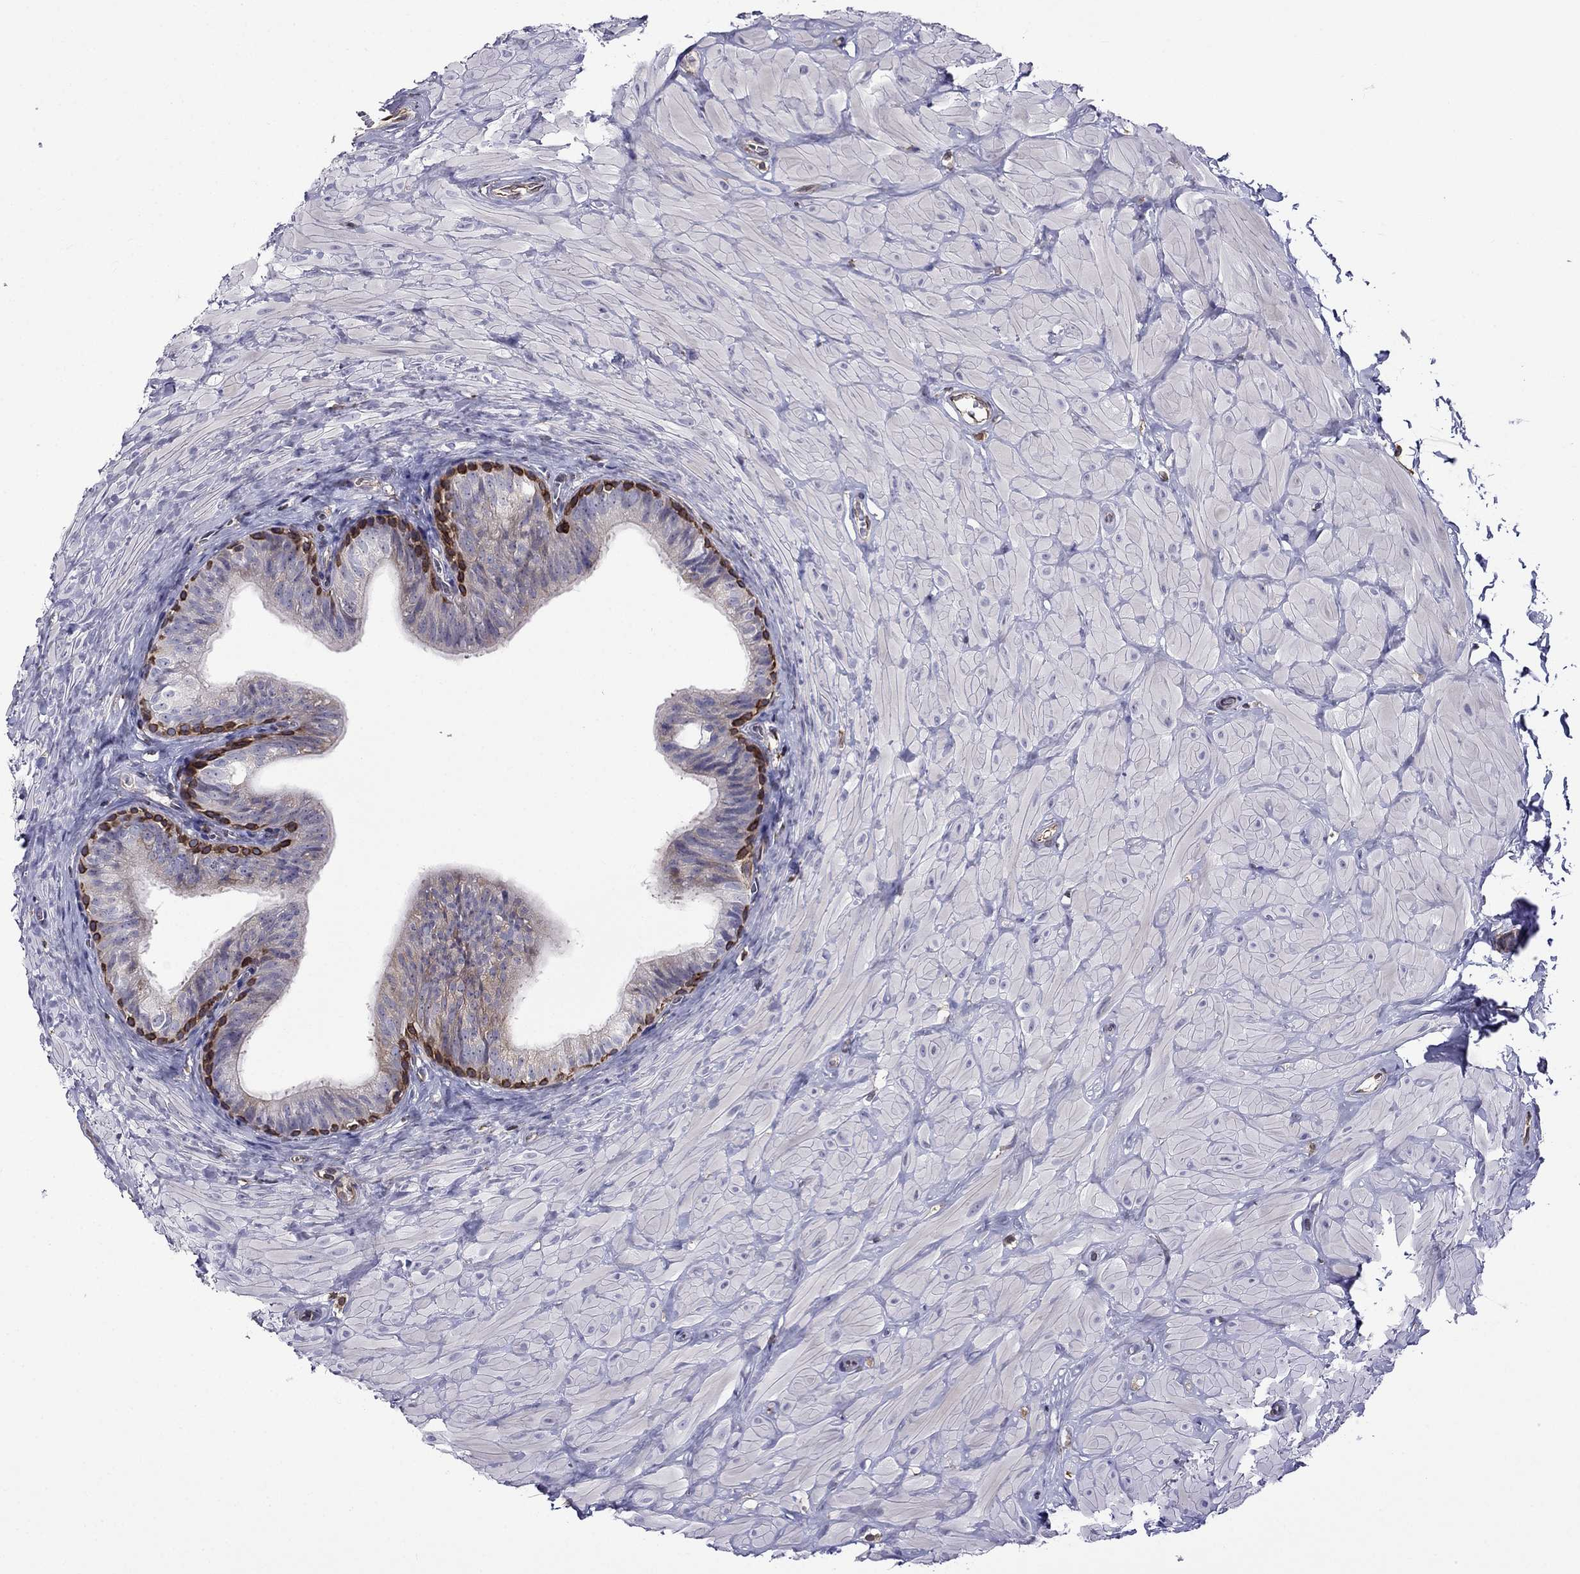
{"staining": {"intensity": "strong", "quantity": "<25%", "location": "cytoplasmic/membranous"}, "tissue": "epididymis", "cell_type": "Glandular cells", "image_type": "normal", "snomed": [{"axis": "morphology", "description": "Normal tissue, NOS"}, {"axis": "topography", "description": "Epididymis"}, {"axis": "topography", "description": "Vas deferens"}], "caption": "Immunohistochemical staining of unremarkable human epididymis displays strong cytoplasmic/membranous protein positivity in approximately <25% of glandular cells.", "gene": "GNAL", "patient": {"sex": "male", "age": 23}}